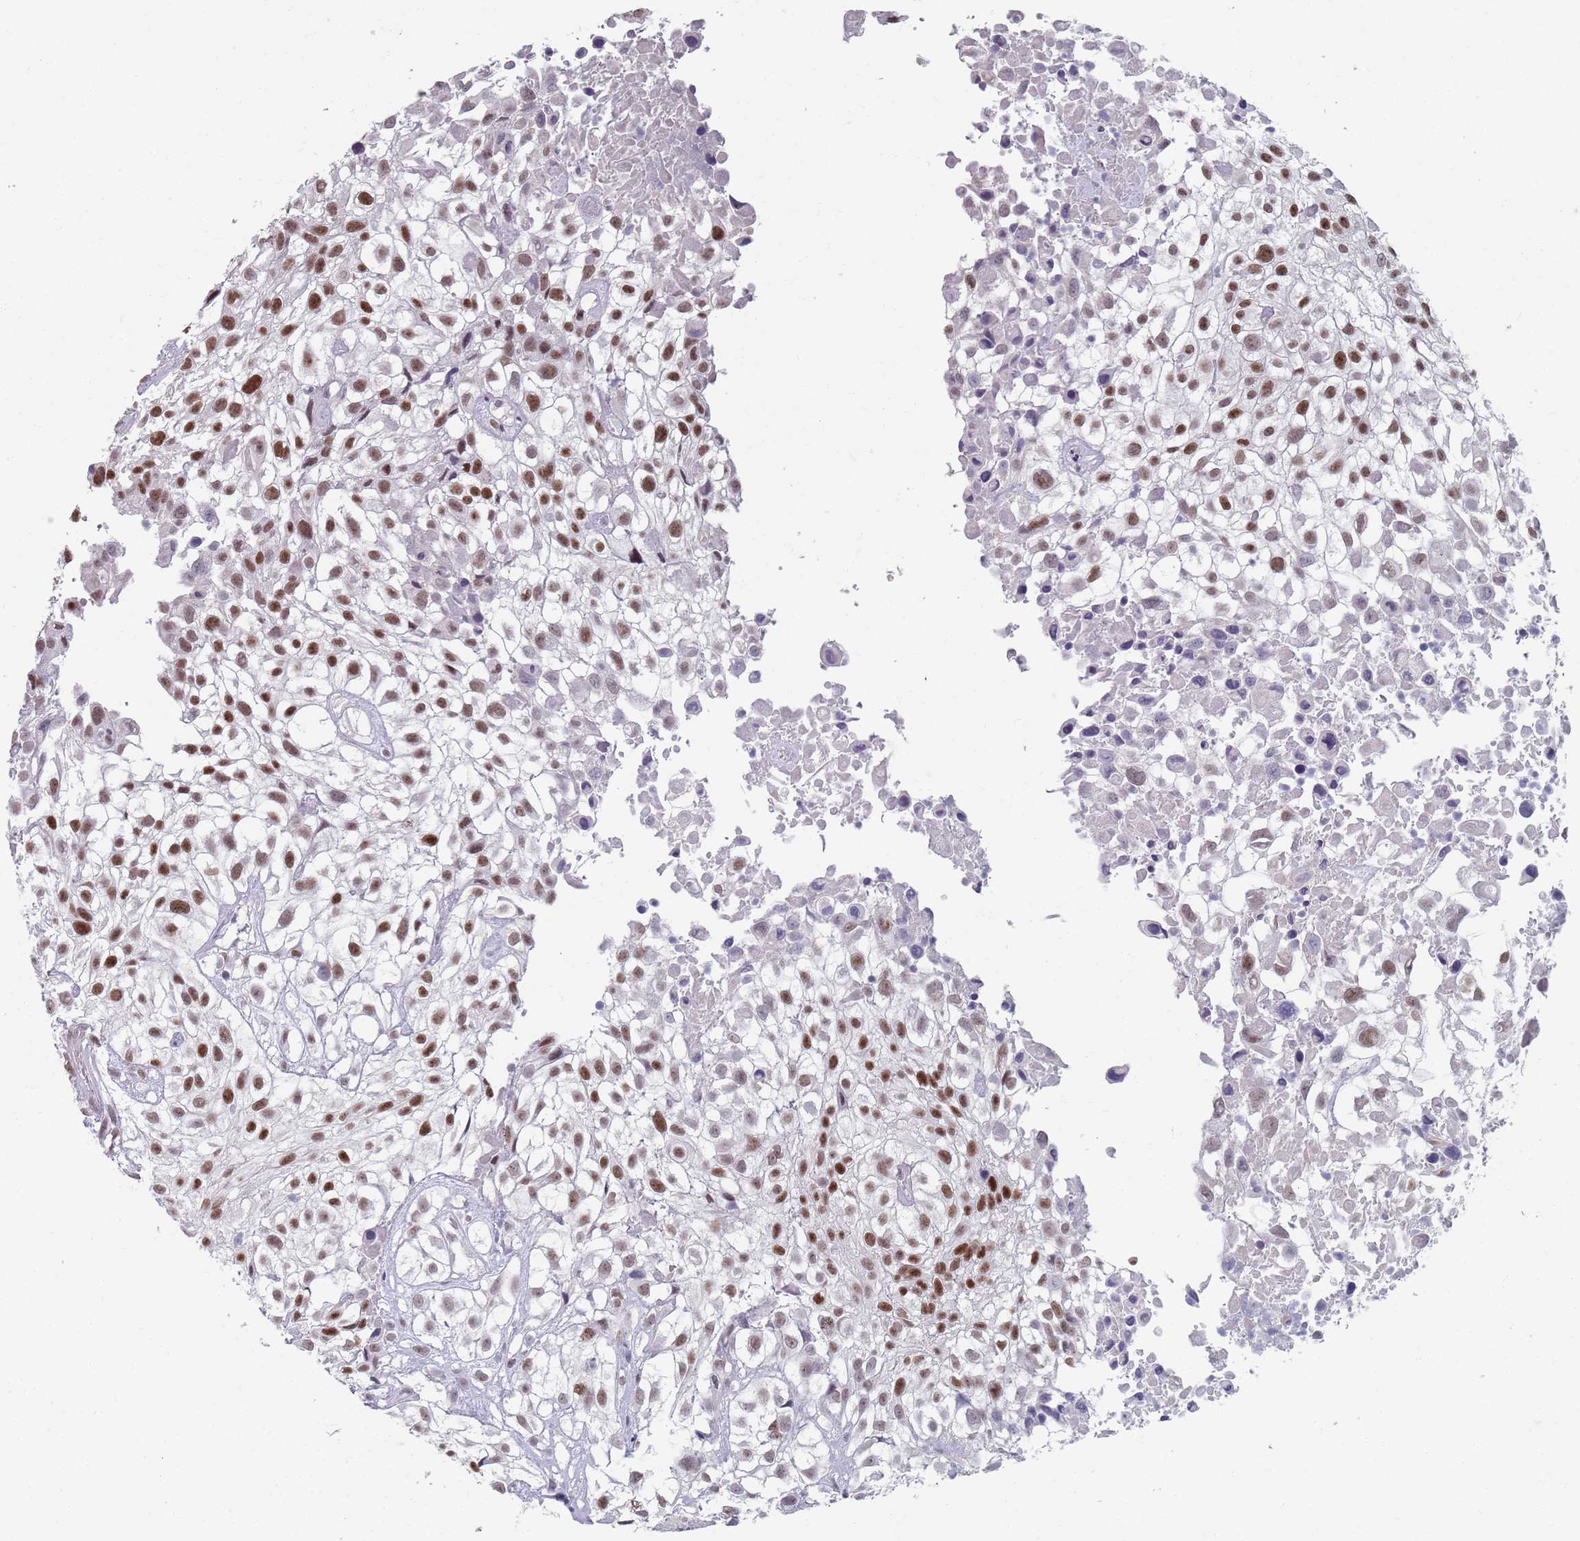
{"staining": {"intensity": "moderate", "quantity": ">75%", "location": "nuclear"}, "tissue": "urothelial cancer", "cell_type": "Tumor cells", "image_type": "cancer", "snomed": [{"axis": "morphology", "description": "Urothelial carcinoma, High grade"}, {"axis": "topography", "description": "Urinary bladder"}], "caption": "Moderate nuclear expression is present in about >75% of tumor cells in high-grade urothelial carcinoma.", "gene": "SAMD1", "patient": {"sex": "male", "age": 56}}